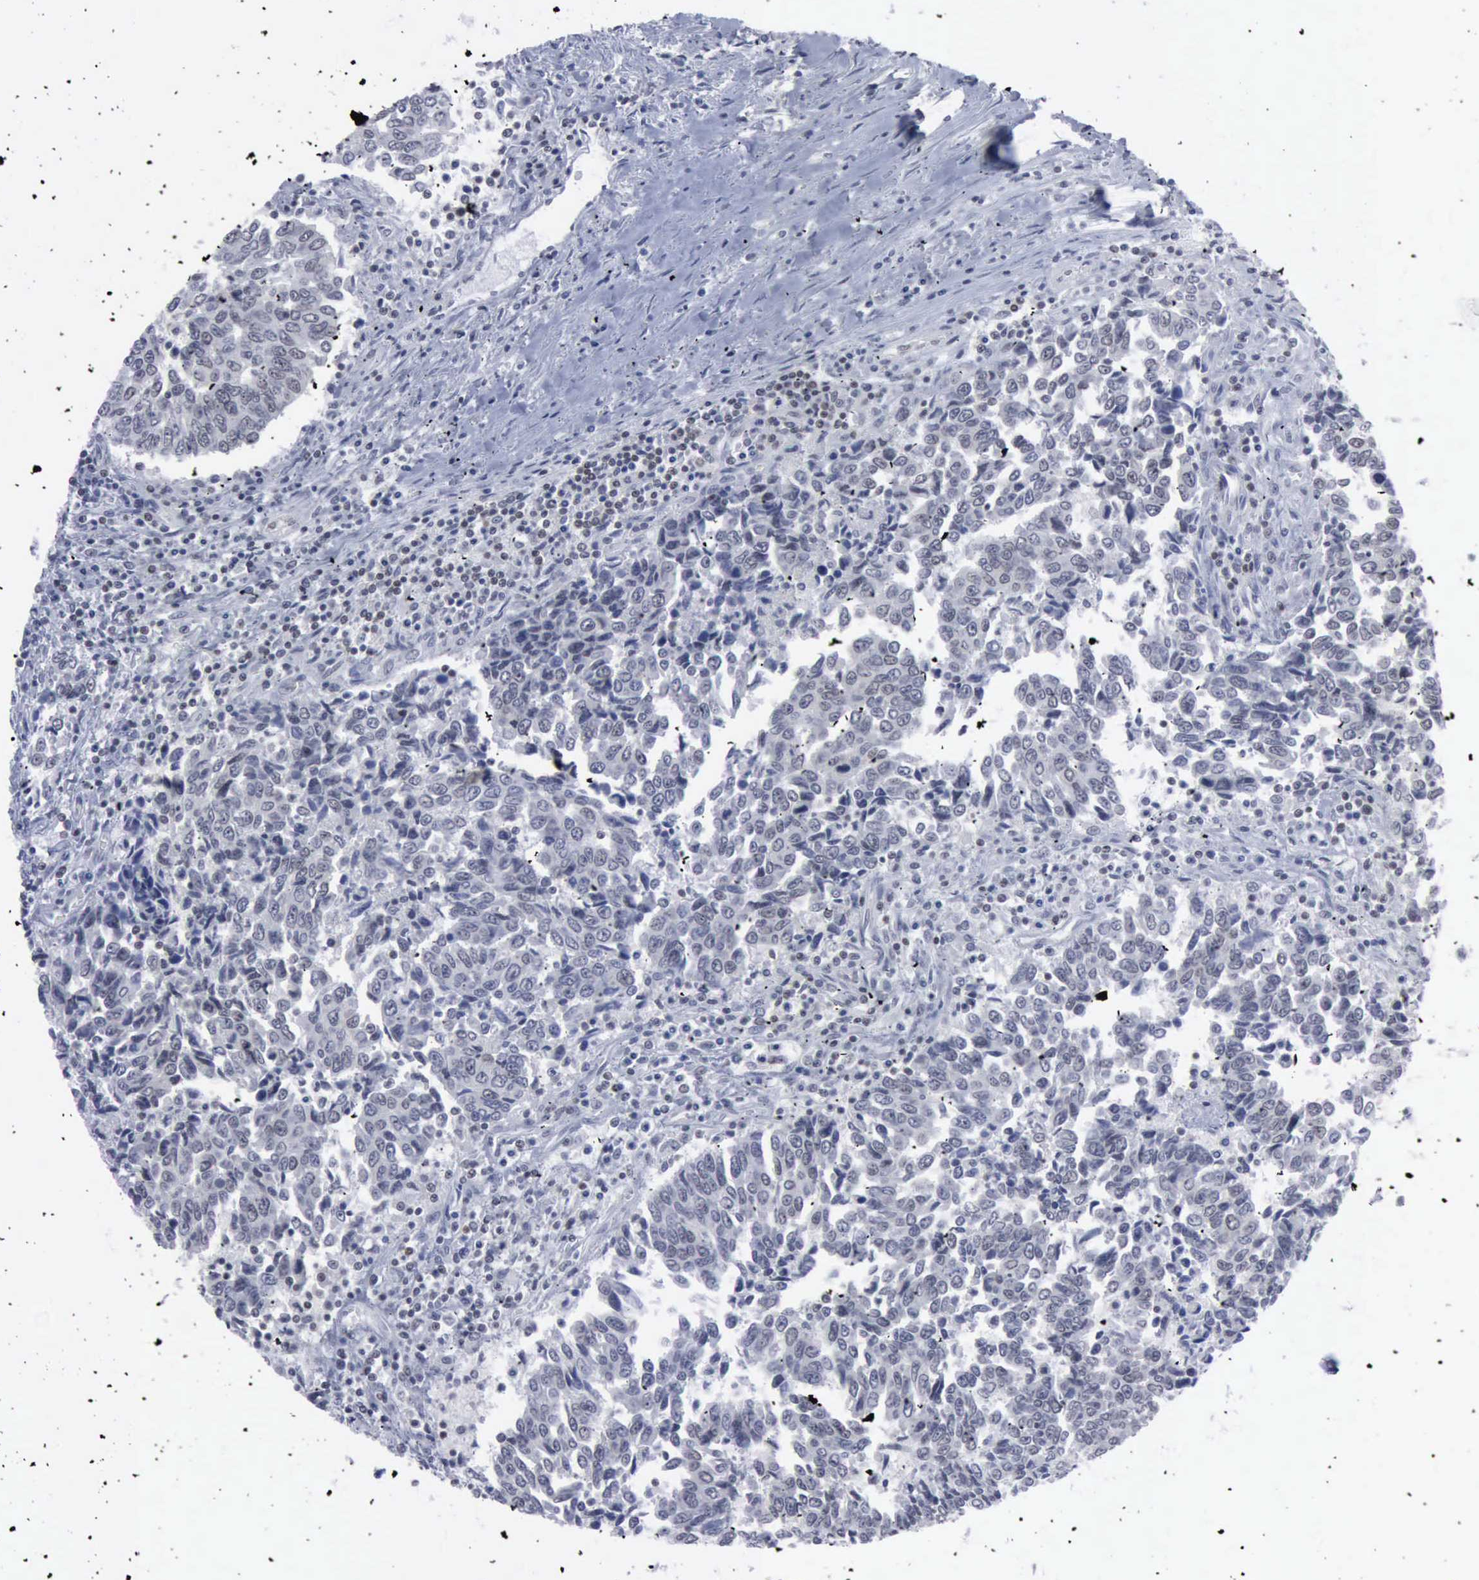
{"staining": {"intensity": "weak", "quantity": "<25%", "location": "nuclear"}, "tissue": "urothelial cancer", "cell_type": "Tumor cells", "image_type": "cancer", "snomed": [{"axis": "morphology", "description": "Urothelial carcinoma, High grade"}, {"axis": "topography", "description": "Urinary bladder"}], "caption": "A high-resolution image shows immunohistochemistry staining of urothelial cancer, which shows no significant positivity in tumor cells. Nuclei are stained in blue.", "gene": "XPA", "patient": {"sex": "male", "age": 86}}